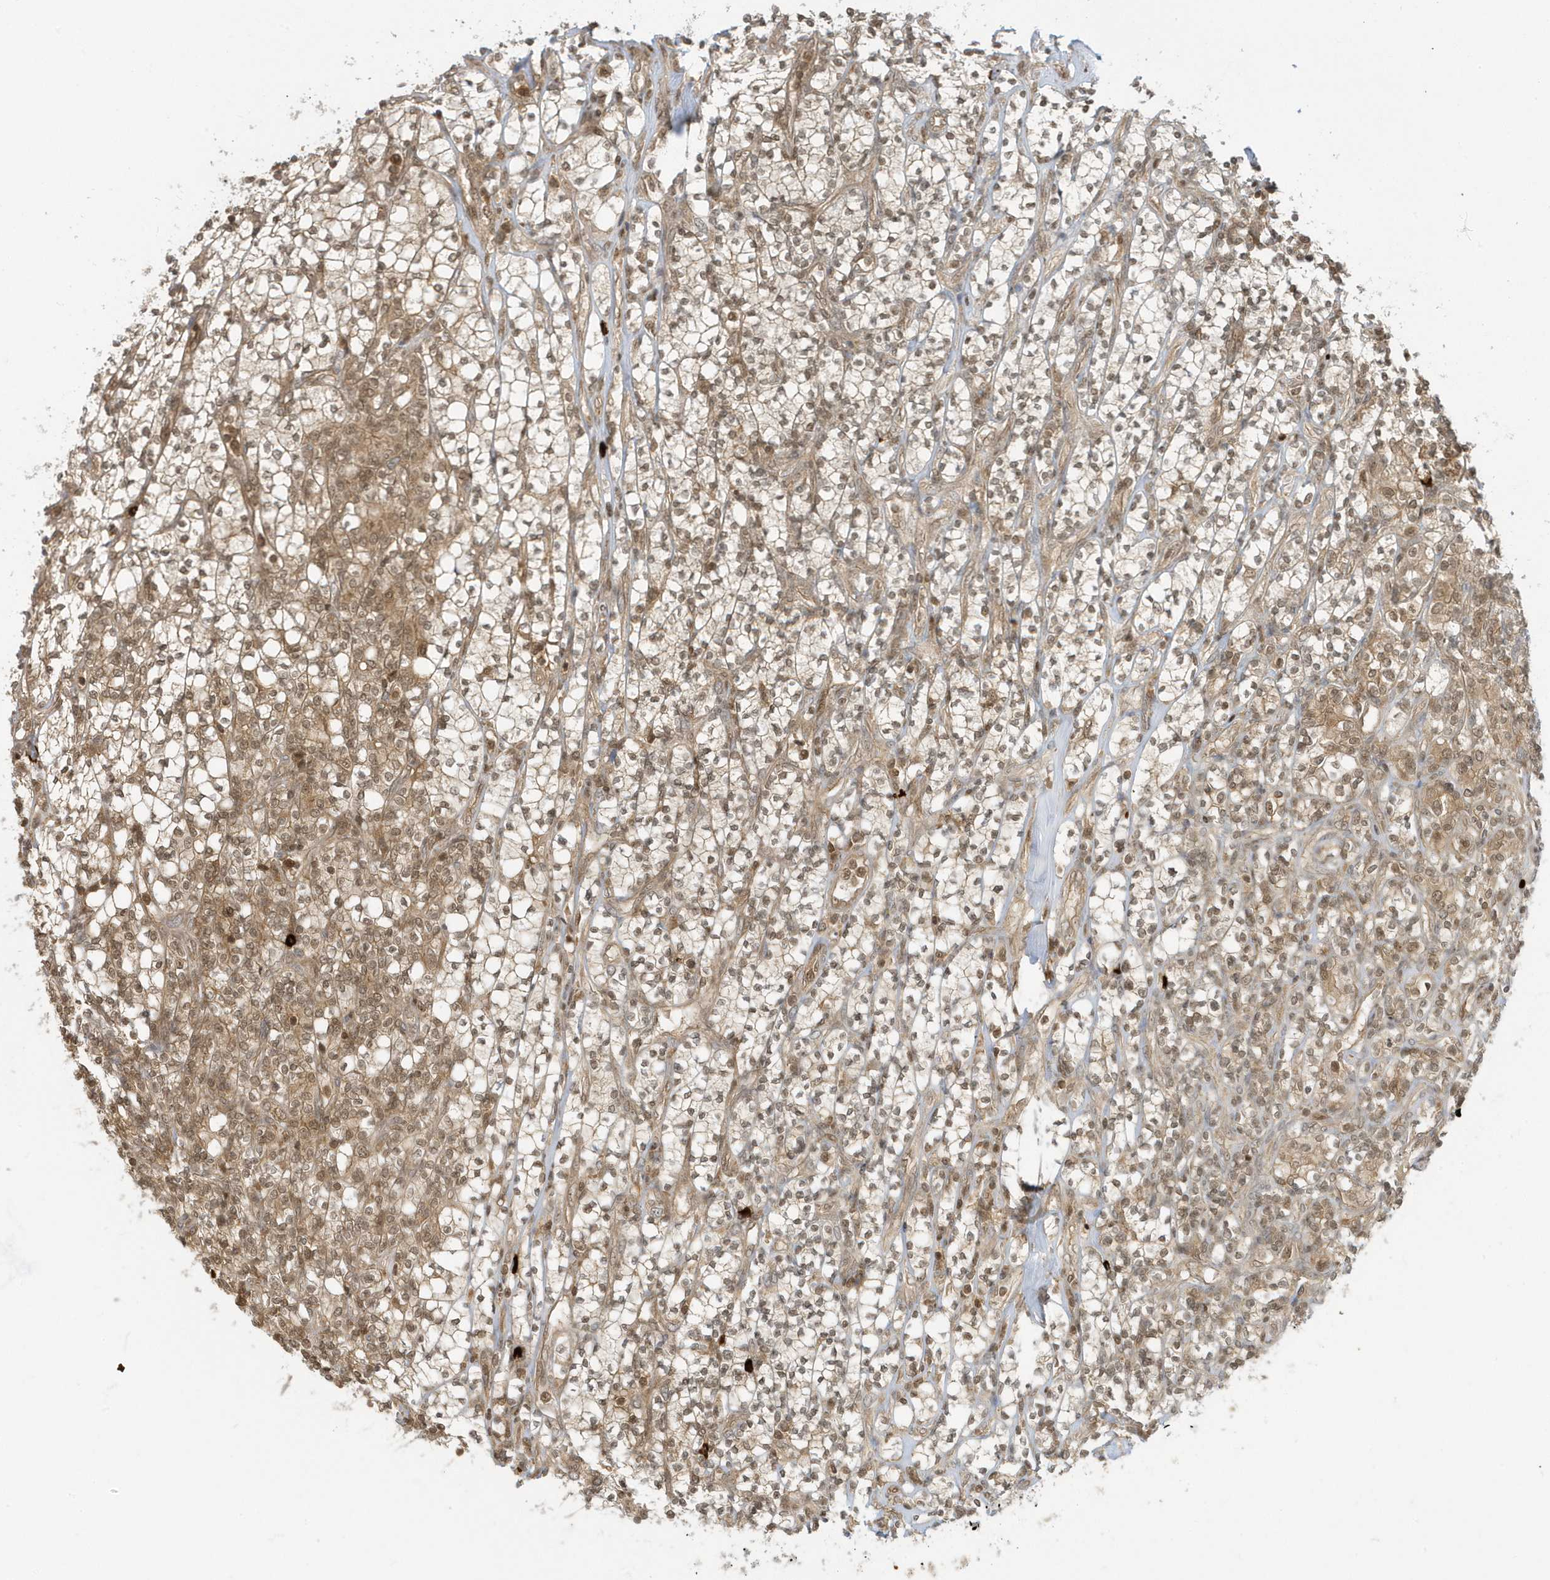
{"staining": {"intensity": "moderate", "quantity": ">75%", "location": "cytoplasmic/membranous,nuclear"}, "tissue": "renal cancer", "cell_type": "Tumor cells", "image_type": "cancer", "snomed": [{"axis": "morphology", "description": "Adenocarcinoma, NOS"}, {"axis": "topography", "description": "Kidney"}], "caption": "There is medium levels of moderate cytoplasmic/membranous and nuclear staining in tumor cells of renal adenocarcinoma, as demonstrated by immunohistochemical staining (brown color).", "gene": "PPP1R7", "patient": {"sex": "male", "age": 77}}